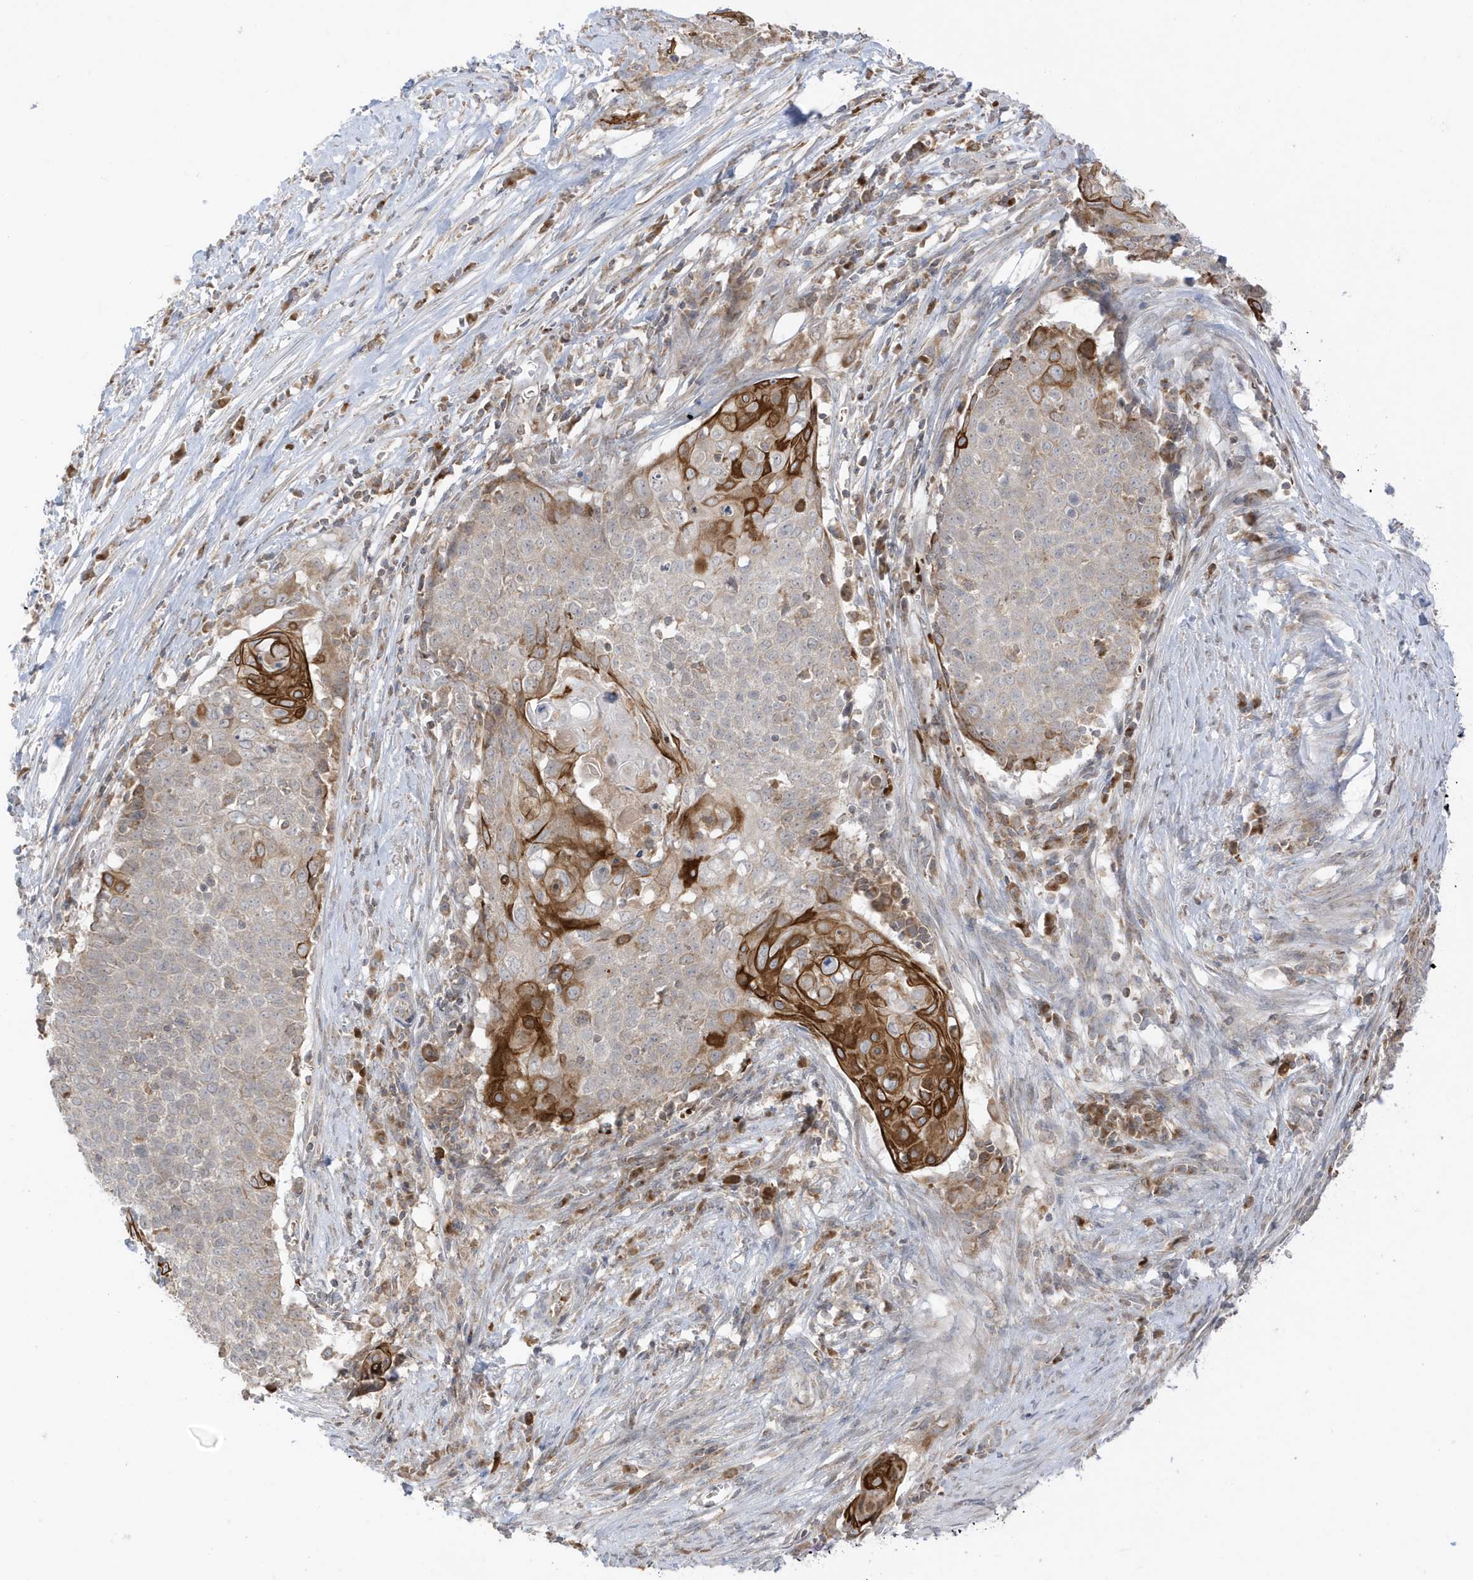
{"staining": {"intensity": "strong", "quantity": "<25%", "location": "cytoplasmic/membranous"}, "tissue": "cervical cancer", "cell_type": "Tumor cells", "image_type": "cancer", "snomed": [{"axis": "morphology", "description": "Squamous cell carcinoma, NOS"}, {"axis": "topography", "description": "Cervix"}], "caption": "Immunohistochemistry of squamous cell carcinoma (cervical) displays medium levels of strong cytoplasmic/membranous positivity in about <25% of tumor cells.", "gene": "NPPC", "patient": {"sex": "female", "age": 39}}